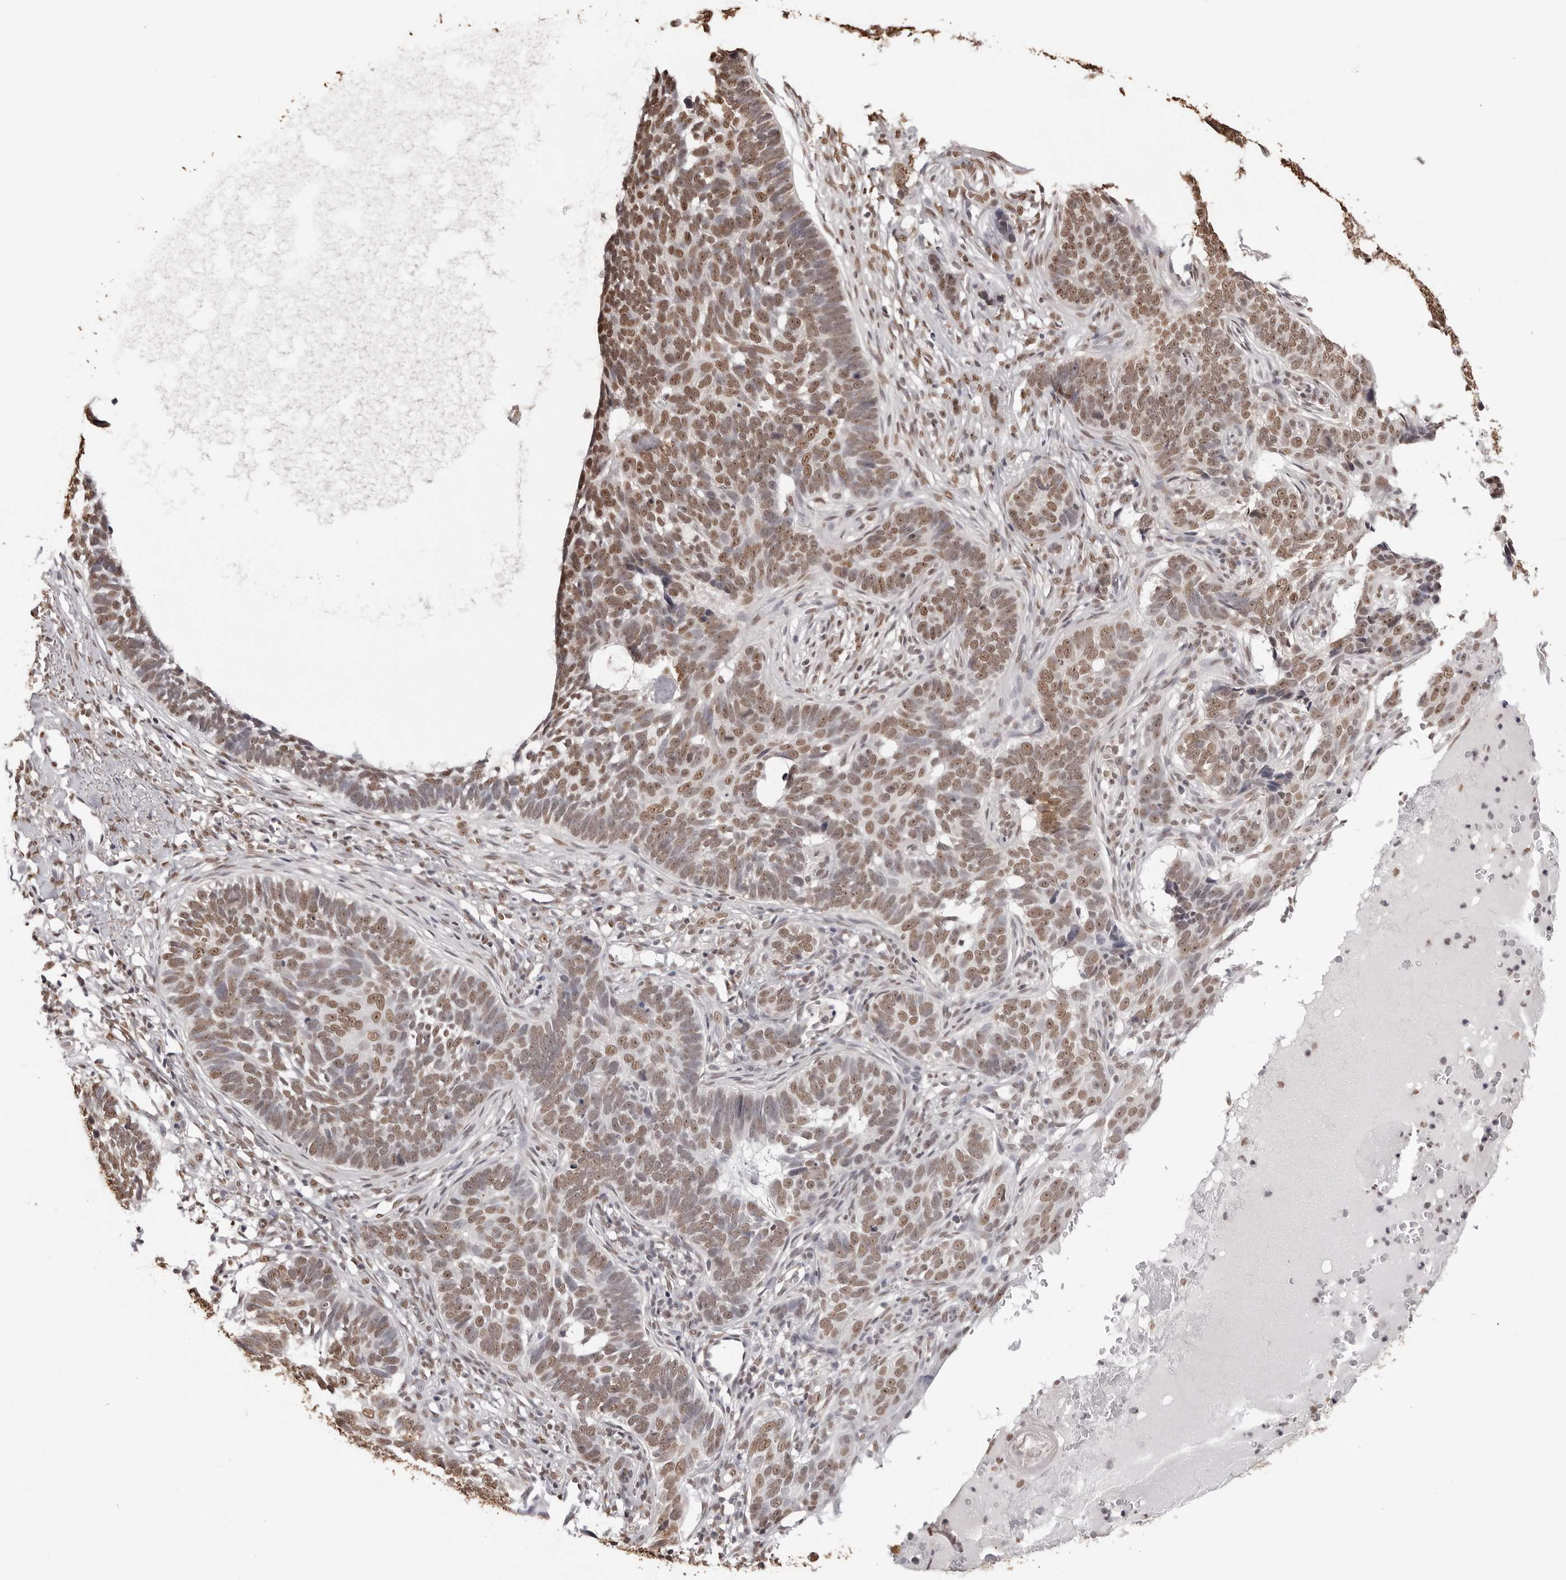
{"staining": {"intensity": "moderate", "quantity": ">75%", "location": "nuclear"}, "tissue": "skin cancer", "cell_type": "Tumor cells", "image_type": "cancer", "snomed": [{"axis": "morphology", "description": "Normal tissue, NOS"}, {"axis": "morphology", "description": "Basal cell carcinoma"}, {"axis": "topography", "description": "Skin"}], "caption": "An image of human skin basal cell carcinoma stained for a protein shows moderate nuclear brown staining in tumor cells.", "gene": "OLIG3", "patient": {"sex": "male", "age": 77}}